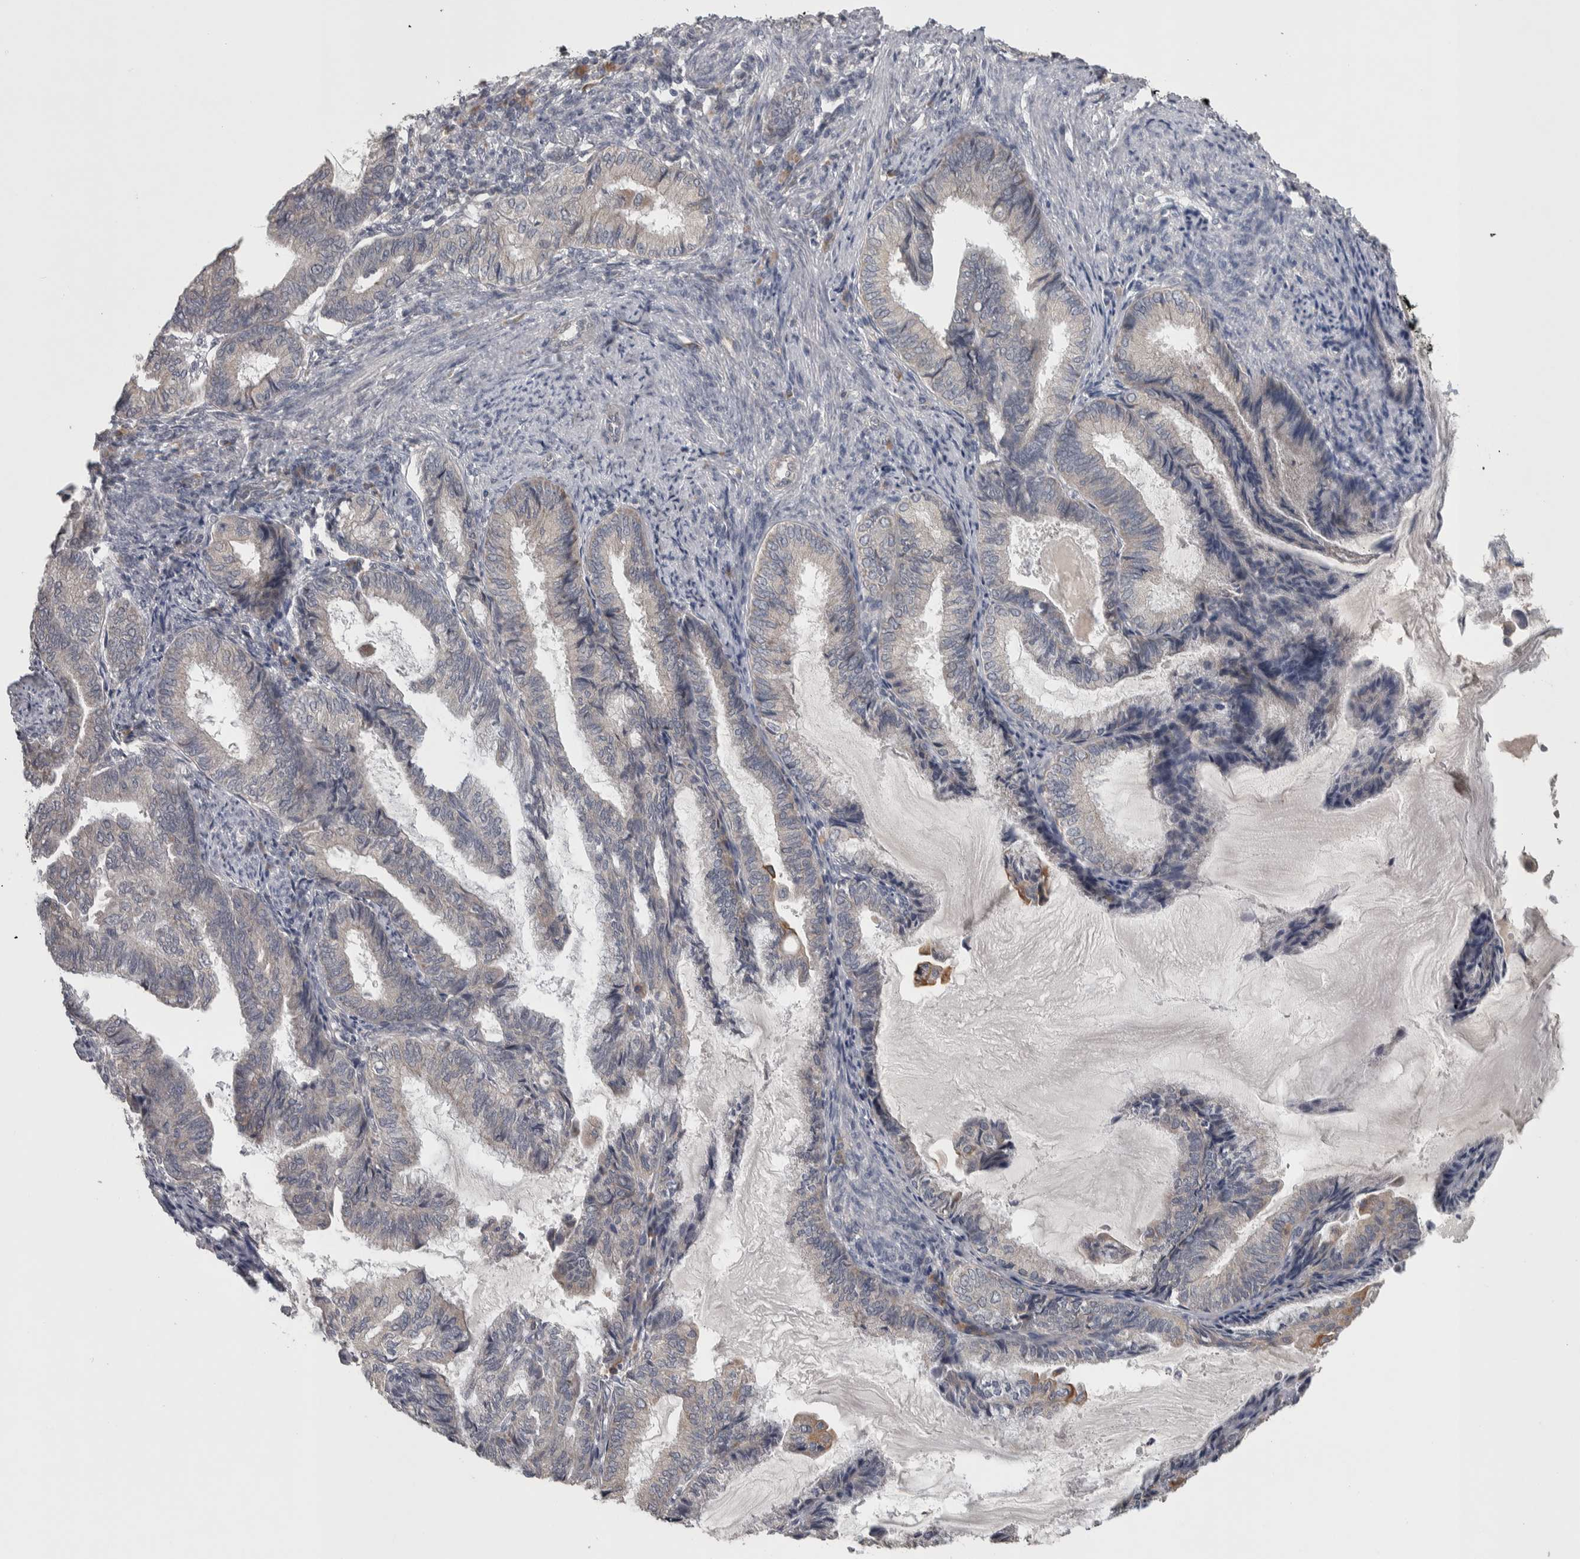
{"staining": {"intensity": "negative", "quantity": "none", "location": "none"}, "tissue": "endometrial cancer", "cell_type": "Tumor cells", "image_type": "cancer", "snomed": [{"axis": "morphology", "description": "Adenocarcinoma, NOS"}, {"axis": "topography", "description": "Endometrium"}], "caption": "Immunohistochemistry (IHC) of human endometrial cancer (adenocarcinoma) shows no expression in tumor cells.", "gene": "SRP68", "patient": {"sex": "female", "age": 86}}